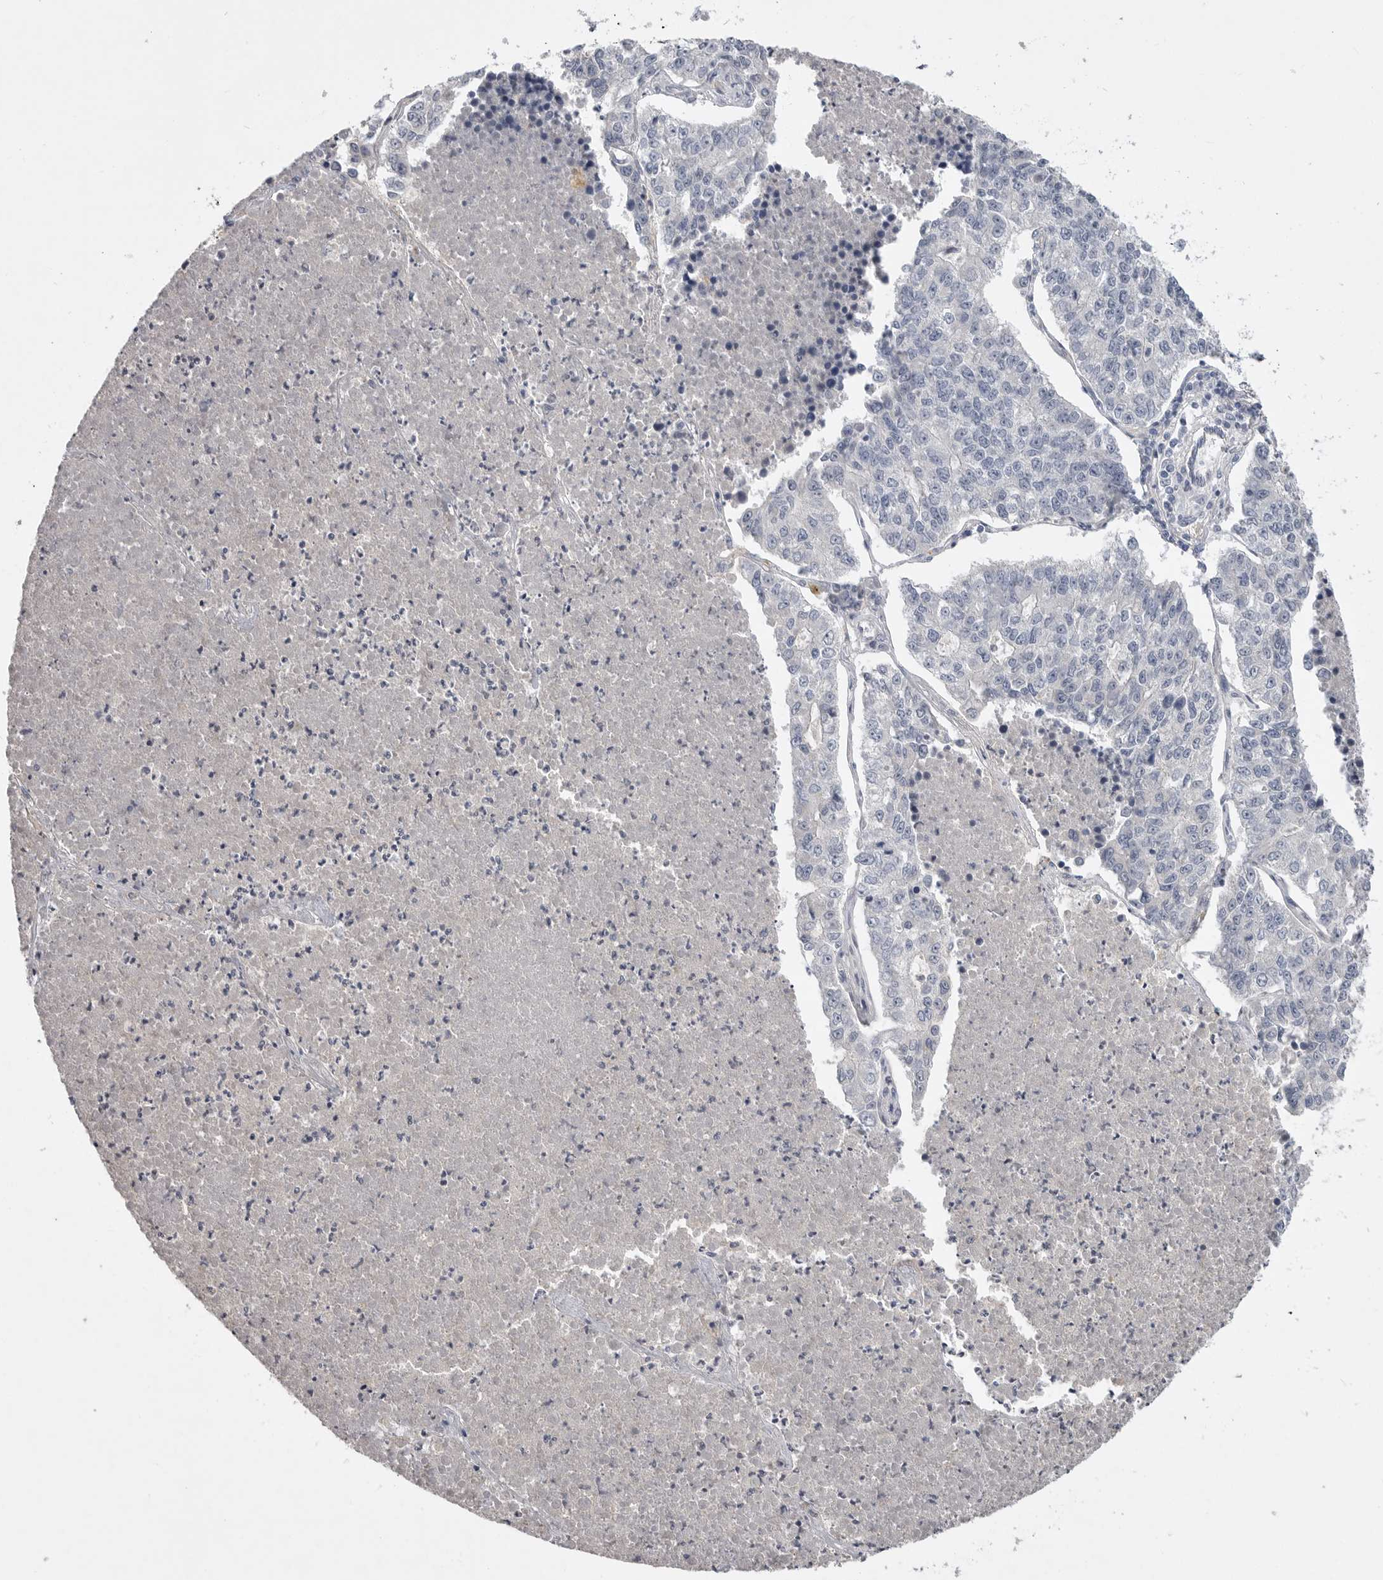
{"staining": {"intensity": "negative", "quantity": "none", "location": "none"}, "tissue": "lung cancer", "cell_type": "Tumor cells", "image_type": "cancer", "snomed": [{"axis": "morphology", "description": "Adenocarcinoma, NOS"}, {"axis": "topography", "description": "Lung"}], "caption": "There is no significant expression in tumor cells of adenocarcinoma (lung).", "gene": "ITGAD", "patient": {"sex": "male", "age": 49}}